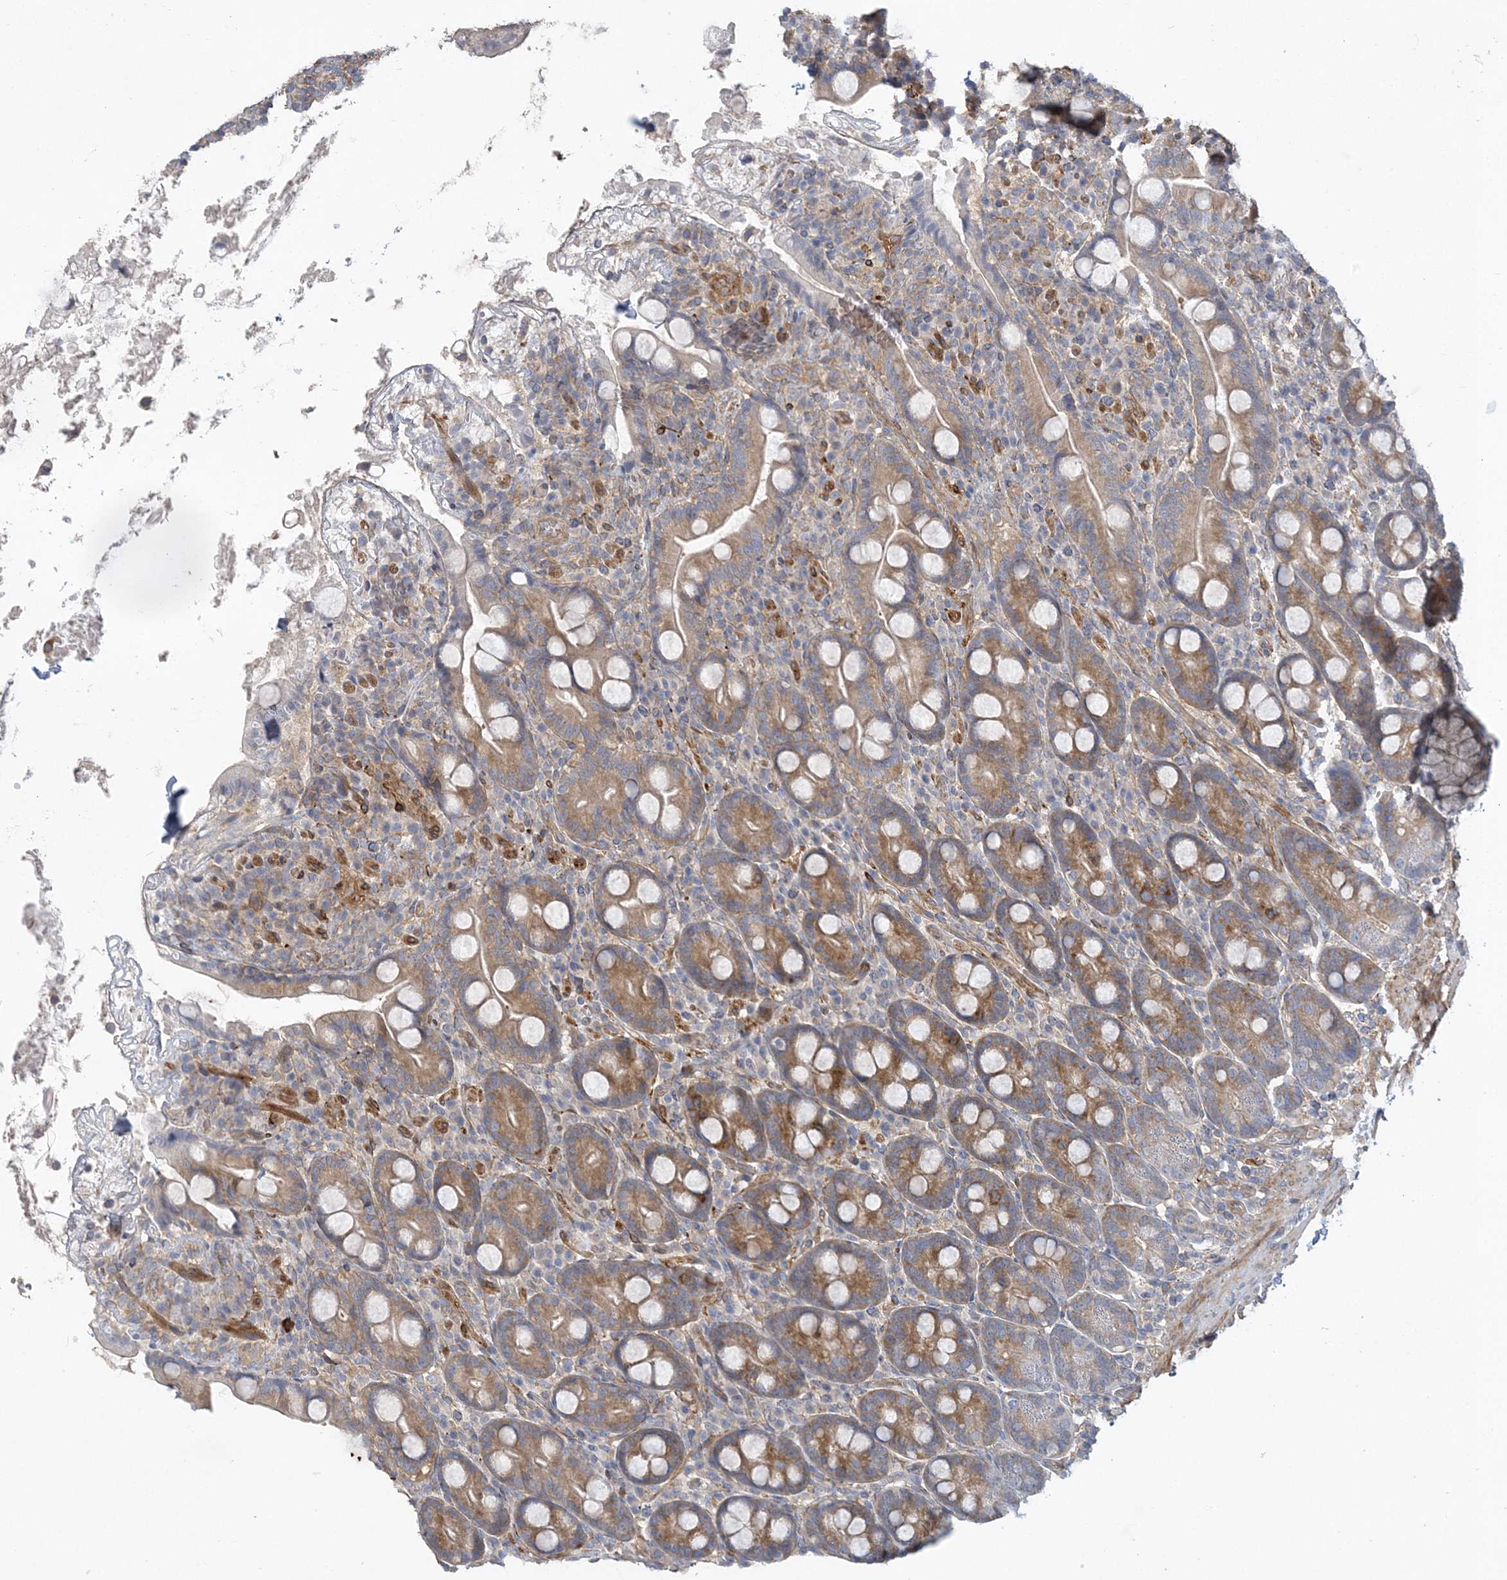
{"staining": {"intensity": "moderate", "quantity": "25%-75%", "location": "cytoplasmic/membranous"}, "tissue": "duodenum", "cell_type": "Glandular cells", "image_type": "normal", "snomed": [{"axis": "morphology", "description": "Normal tissue, NOS"}, {"axis": "topography", "description": "Duodenum"}], "caption": "Human duodenum stained with a brown dye reveals moderate cytoplasmic/membranous positive positivity in approximately 25%-75% of glandular cells.", "gene": "MAP4K5", "patient": {"sex": "male", "age": 35}}